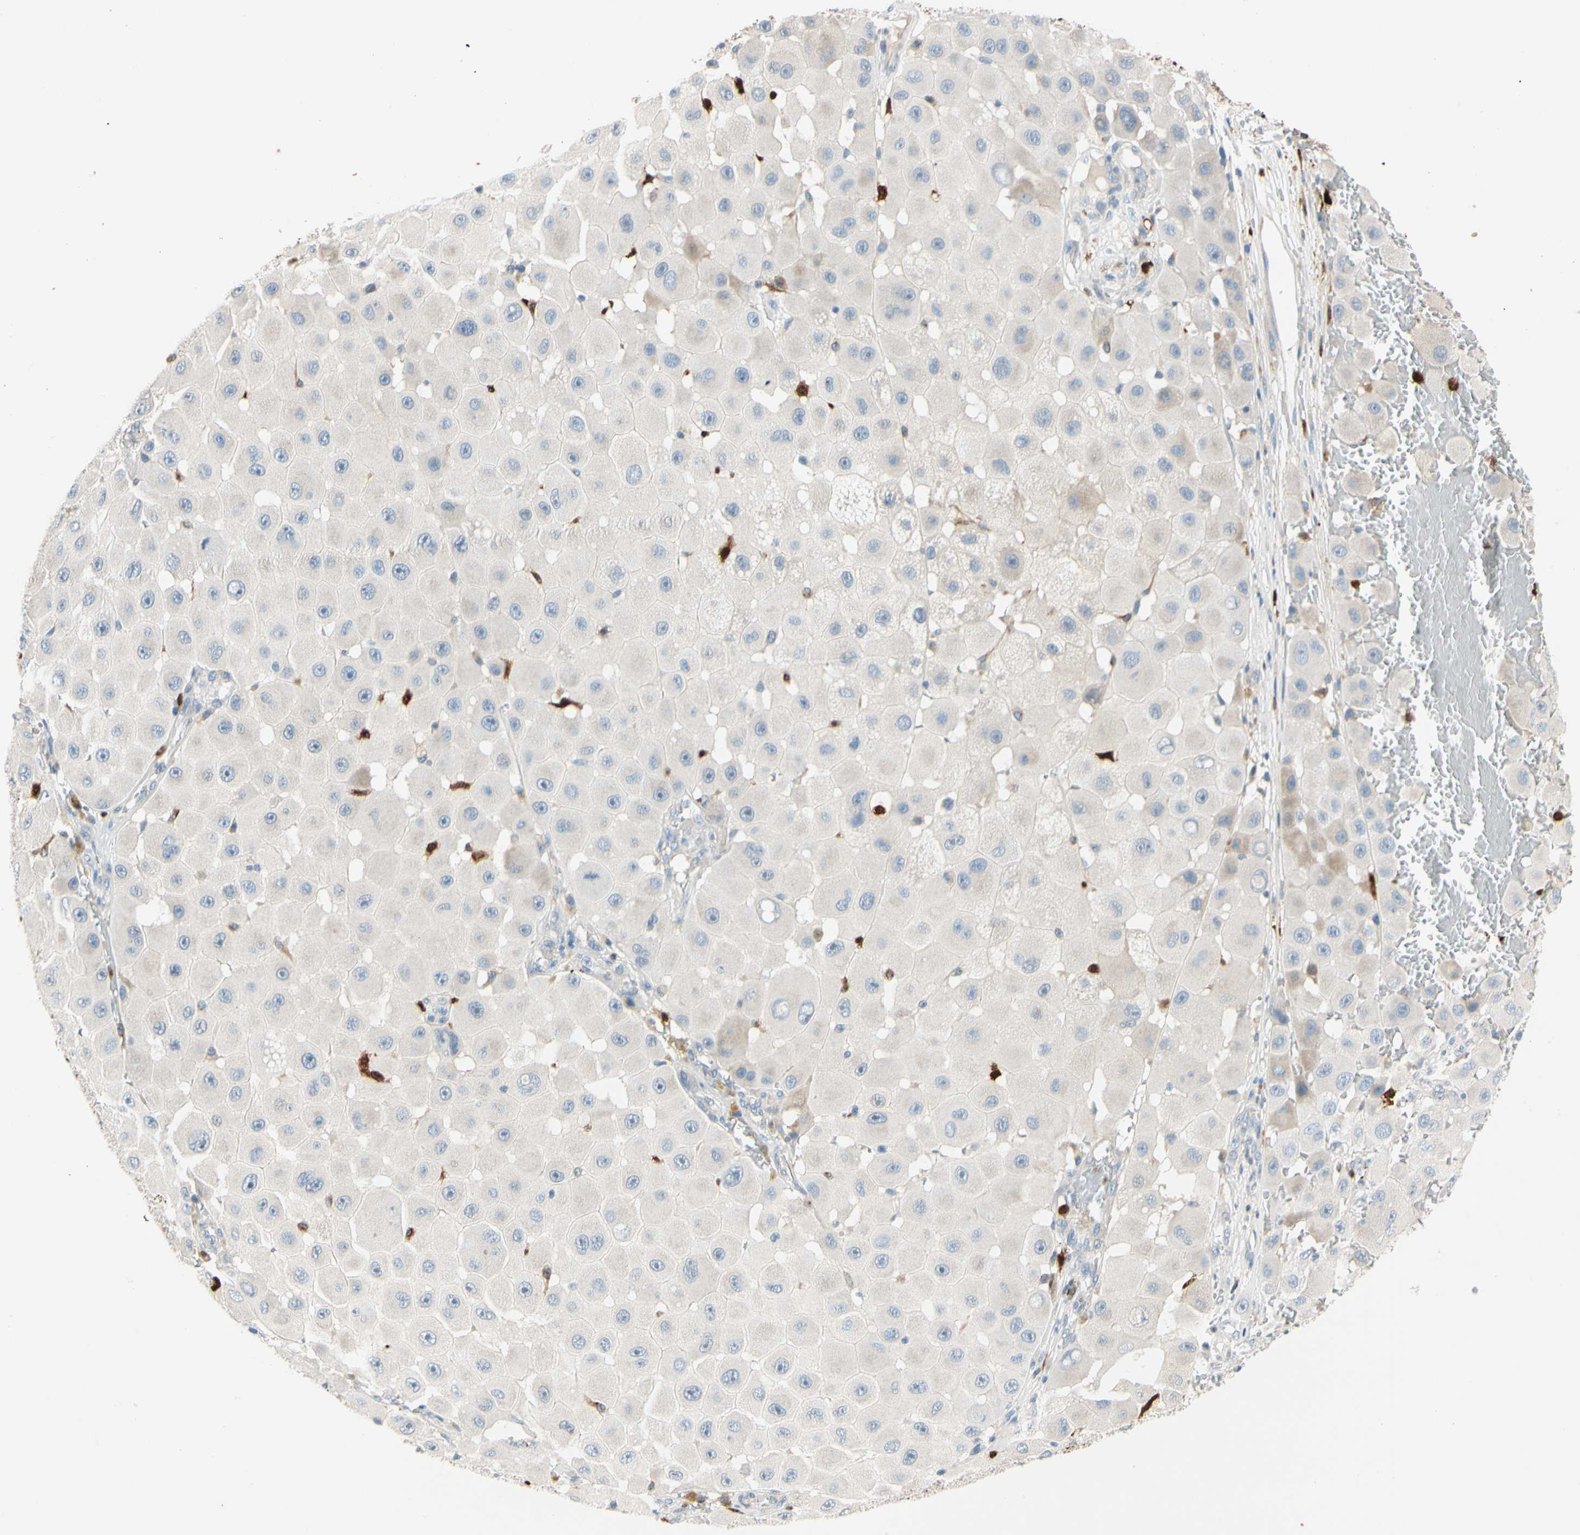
{"staining": {"intensity": "negative", "quantity": "none", "location": "none"}, "tissue": "melanoma", "cell_type": "Tumor cells", "image_type": "cancer", "snomed": [{"axis": "morphology", "description": "Malignant melanoma, NOS"}, {"axis": "topography", "description": "Skin"}], "caption": "Protein analysis of melanoma shows no significant positivity in tumor cells.", "gene": "TRAF5", "patient": {"sex": "female", "age": 81}}